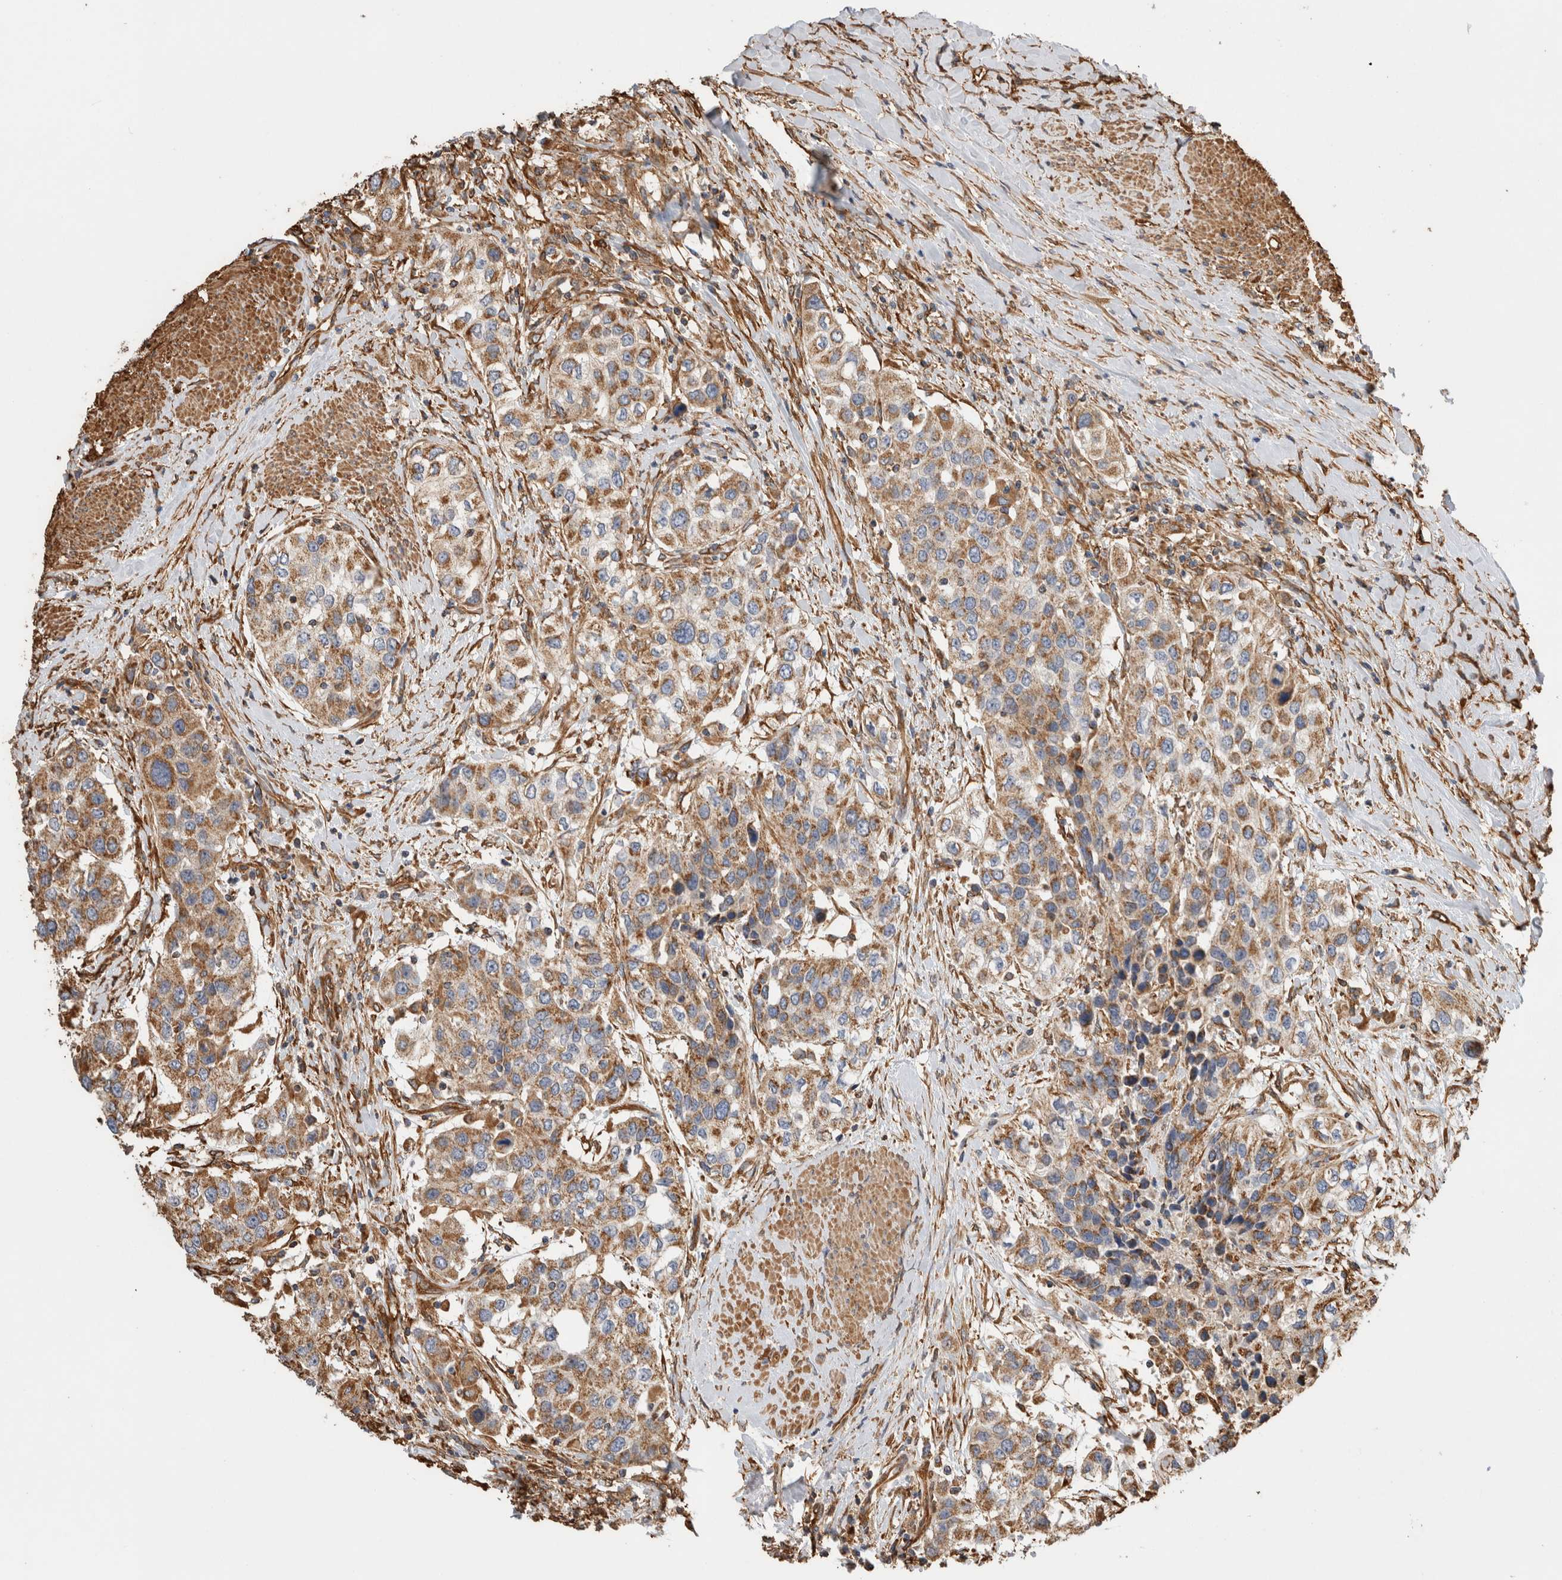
{"staining": {"intensity": "moderate", "quantity": ">75%", "location": "cytoplasmic/membranous"}, "tissue": "urothelial cancer", "cell_type": "Tumor cells", "image_type": "cancer", "snomed": [{"axis": "morphology", "description": "Urothelial carcinoma, High grade"}, {"axis": "topography", "description": "Urinary bladder"}], "caption": "Urothelial cancer stained with IHC displays moderate cytoplasmic/membranous positivity in about >75% of tumor cells.", "gene": "ZNF397", "patient": {"sex": "female", "age": 80}}